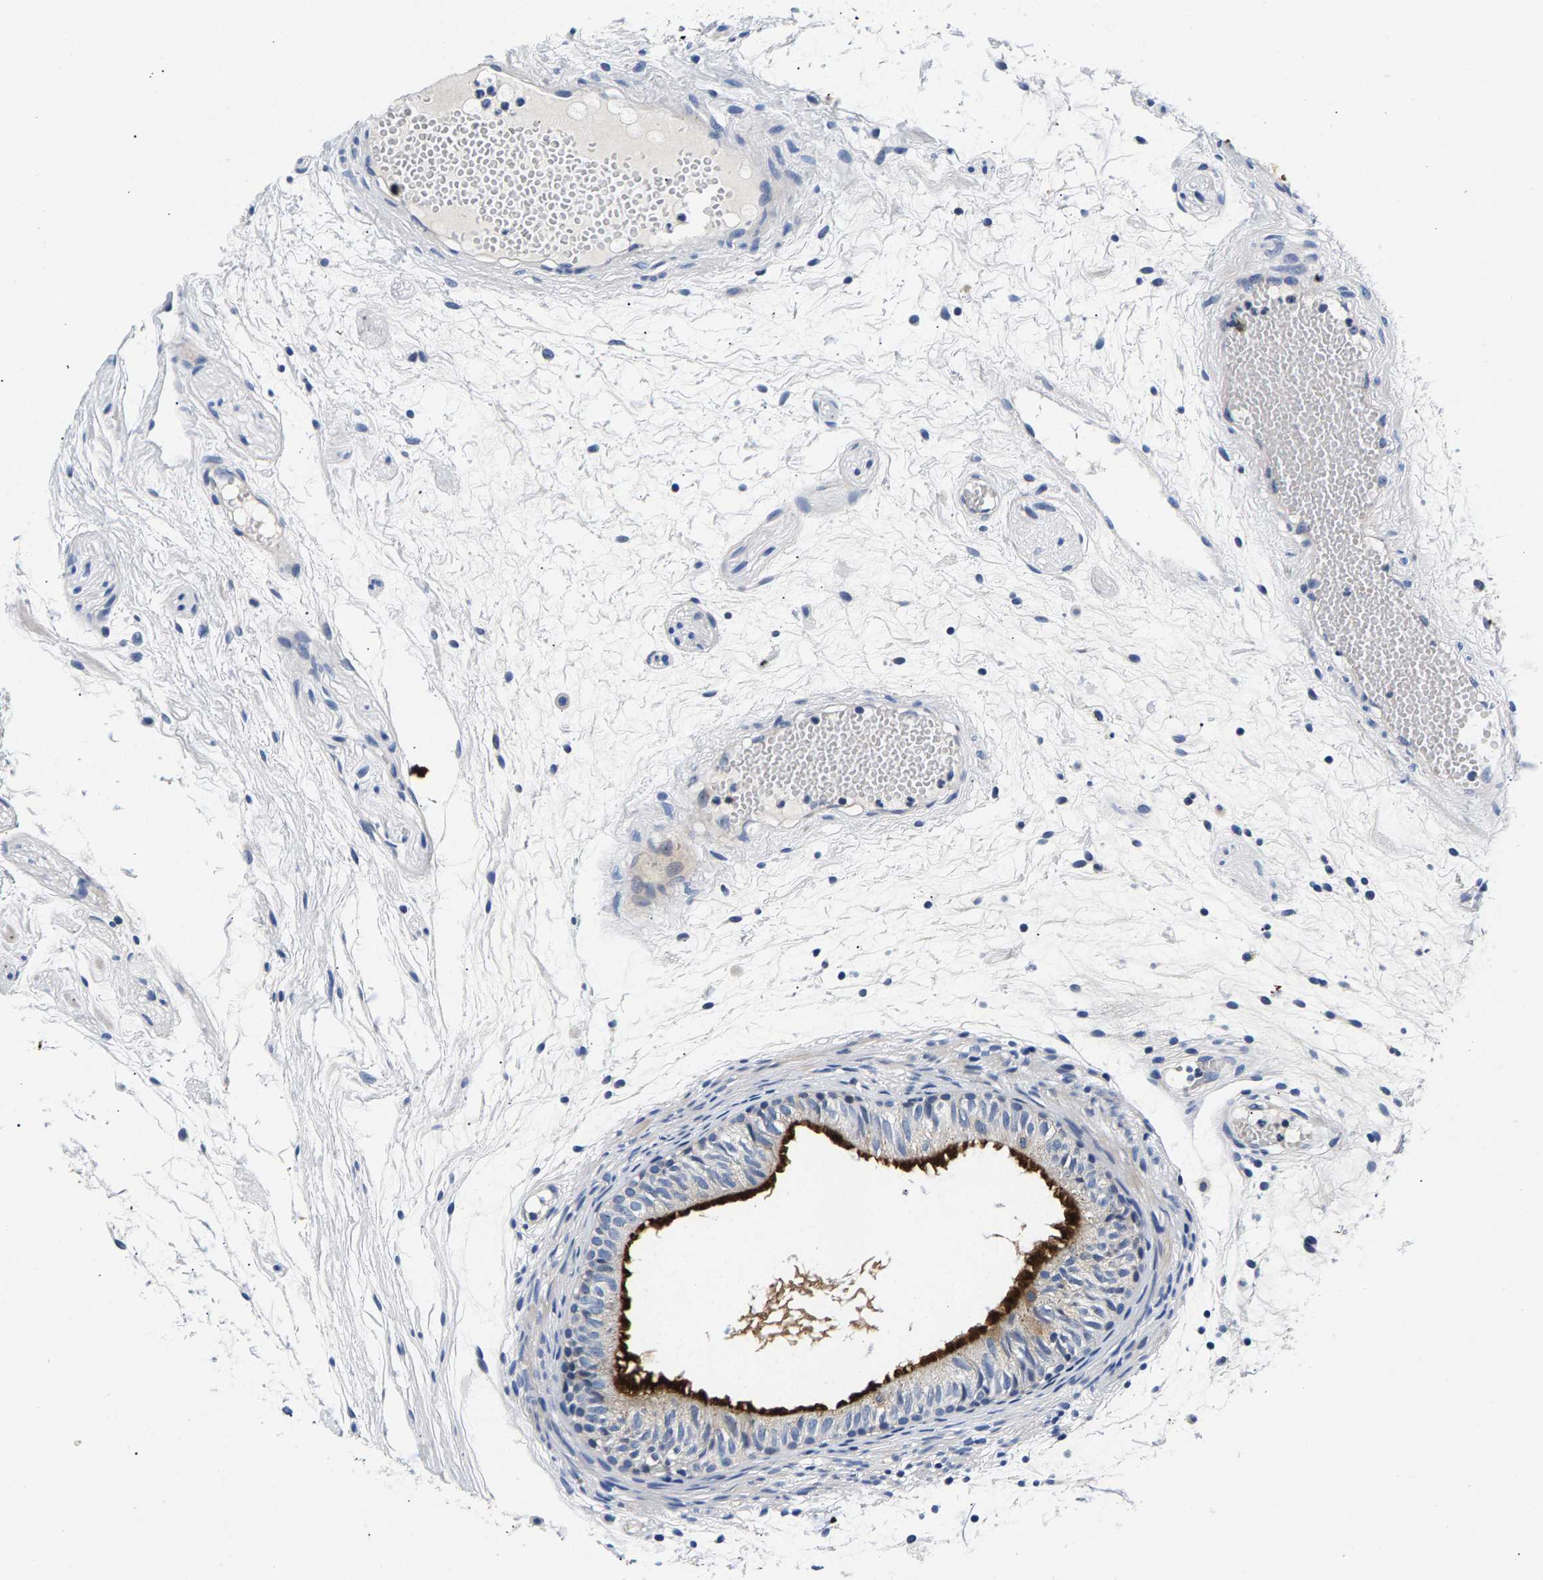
{"staining": {"intensity": "strong", "quantity": "<25%", "location": "cytoplasmic/membranous"}, "tissue": "epididymis", "cell_type": "Glandular cells", "image_type": "normal", "snomed": [{"axis": "morphology", "description": "Normal tissue, NOS"}, {"axis": "morphology", "description": "Atrophy, NOS"}, {"axis": "topography", "description": "Testis"}, {"axis": "topography", "description": "Epididymis"}], "caption": "Epididymis stained with immunohistochemistry demonstrates strong cytoplasmic/membranous staining in about <25% of glandular cells.", "gene": "P2RY4", "patient": {"sex": "male", "age": 18}}